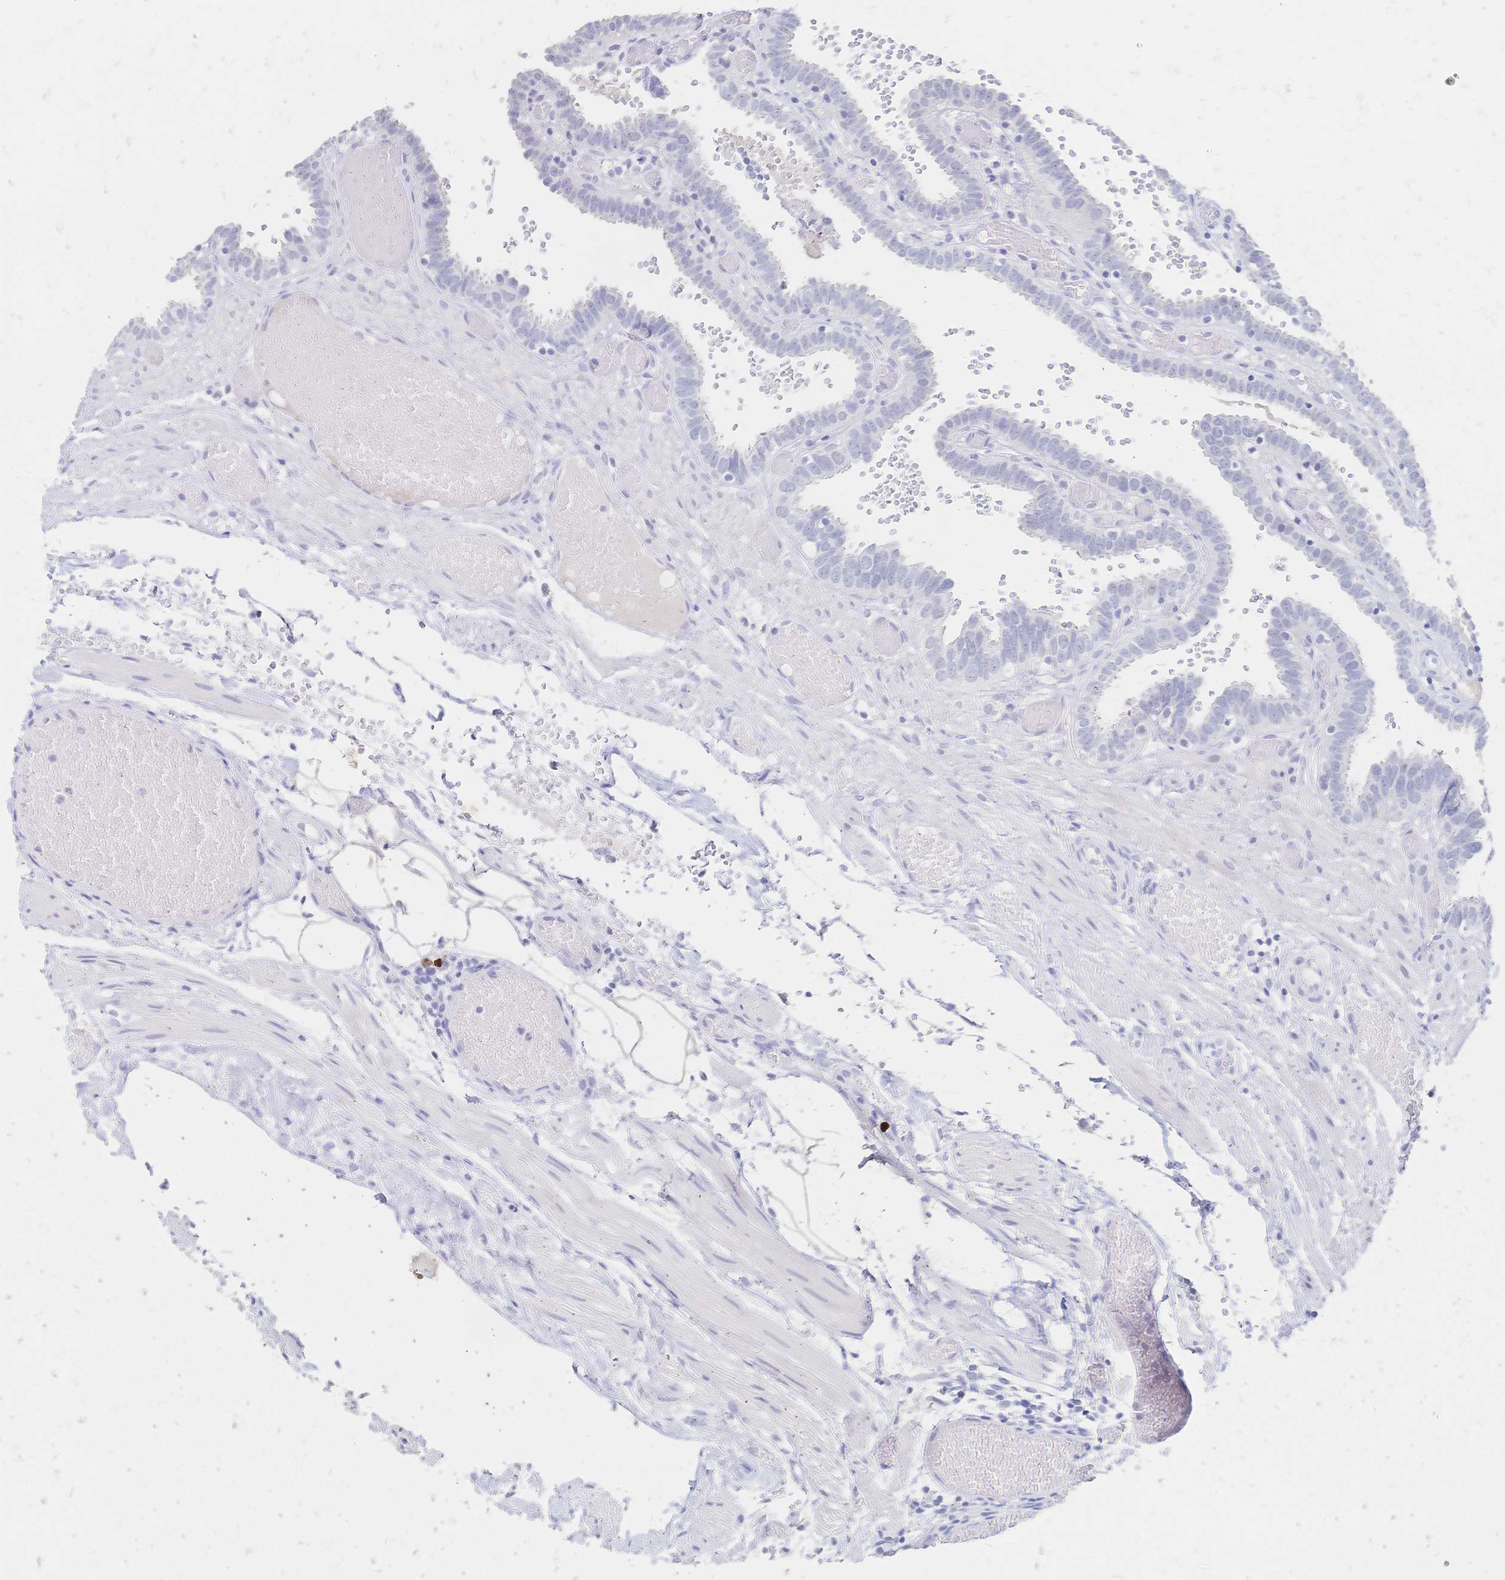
{"staining": {"intensity": "negative", "quantity": "none", "location": "none"}, "tissue": "fallopian tube", "cell_type": "Glandular cells", "image_type": "normal", "snomed": [{"axis": "morphology", "description": "Normal tissue, NOS"}, {"axis": "topography", "description": "Fallopian tube"}], "caption": "The immunohistochemistry (IHC) image has no significant positivity in glandular cells of fallopian tube.", "gene": "PSORS1C2", "patient": {"sex": "female", "age": 37}}